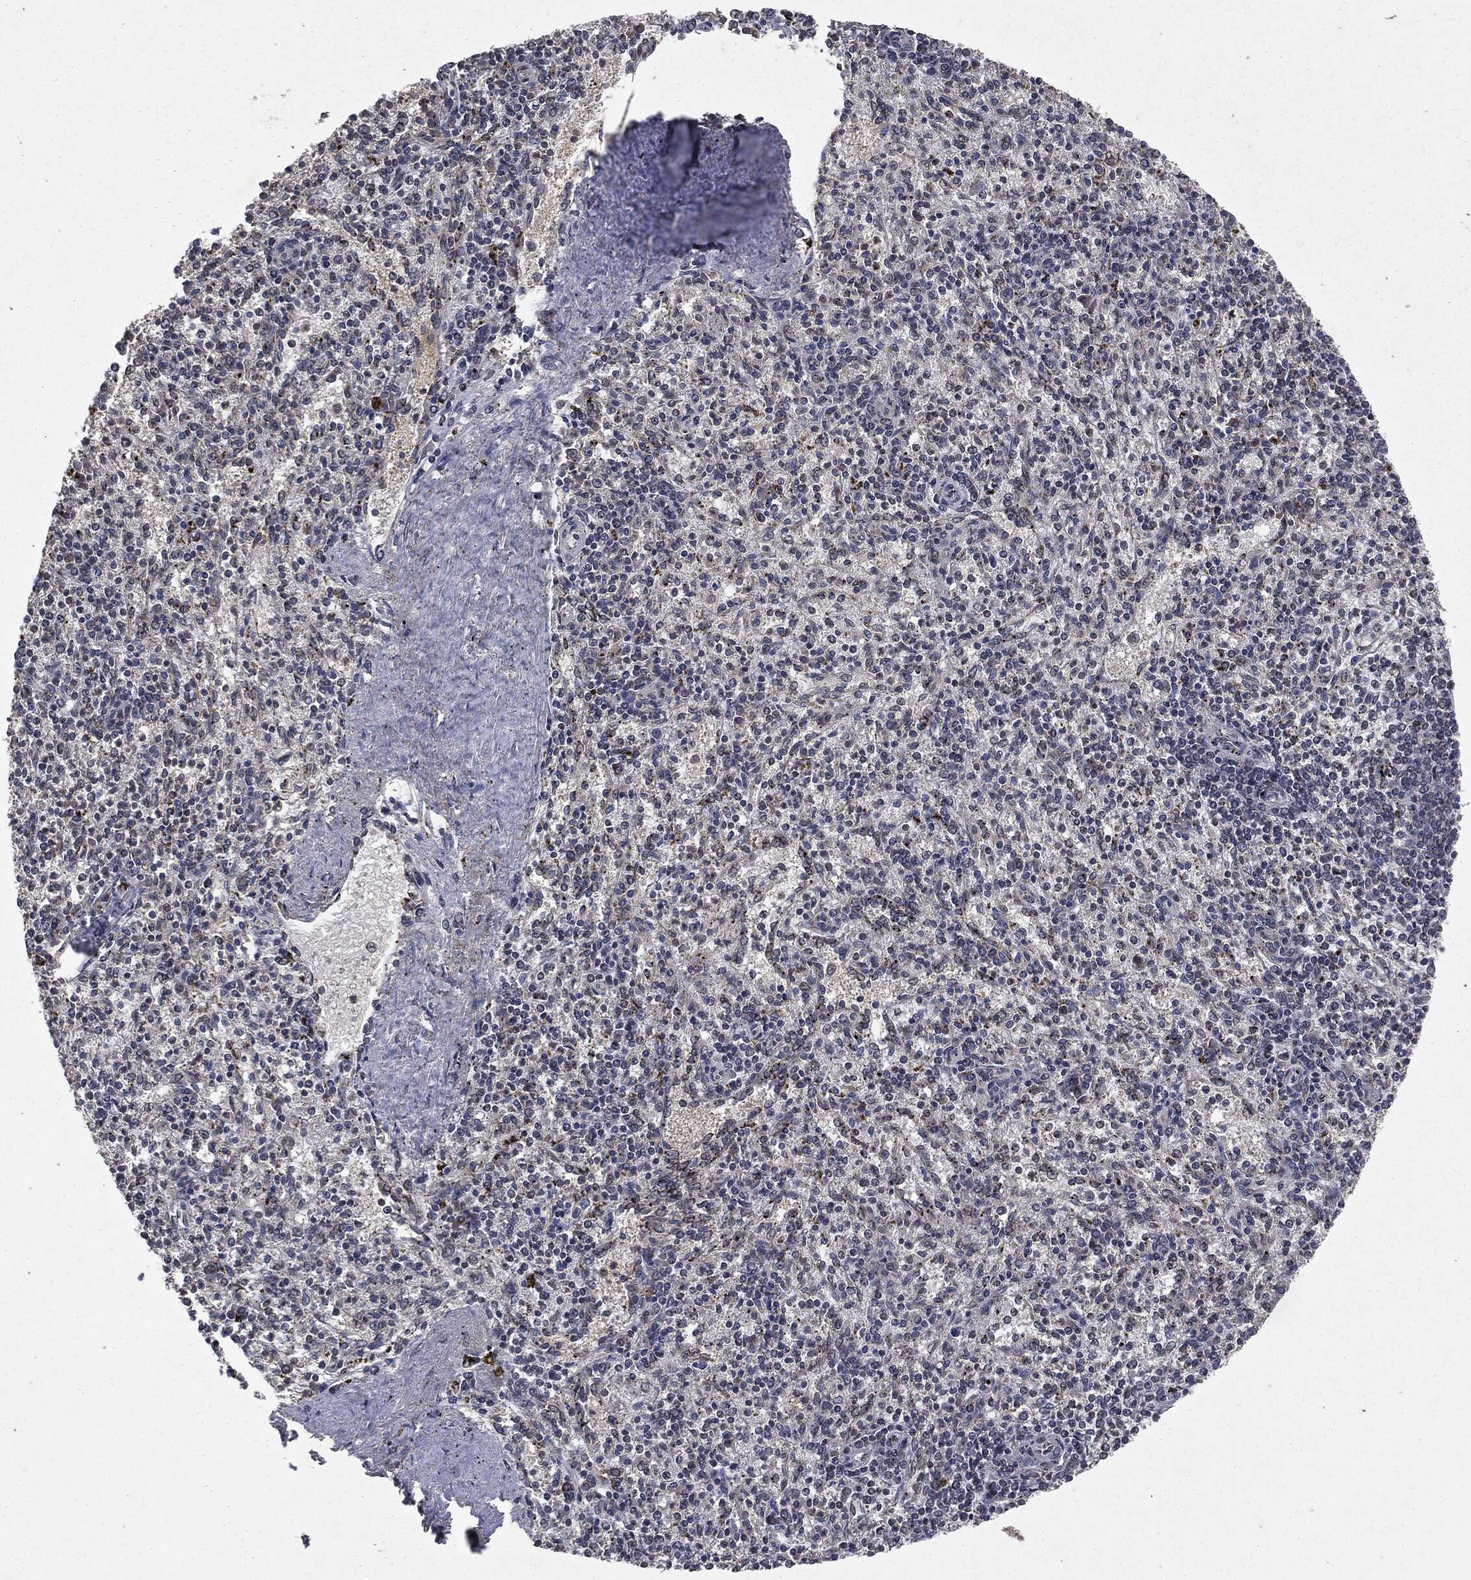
{"staining": {"intensity": "moderate", "quantity": "<25%", "location": "cytoplasmic/membranous"}, "tissue": "spleen", "cell_type": "Cells in red pulp", "image_type": "normal", "snomed": [{"axis": "morphology", "description": "Normal tissue, NOS"}, {"axis": "topography", "description": "Spleen"}], "caption": "Immunohistochemical staining of normal spleen exhibits low levels of moderate cytoplasmic/membranous staining in about <25% of cells in red pulp.", "gene": "PLPPR2", "patient": {"sex": "female", "age": 37}}